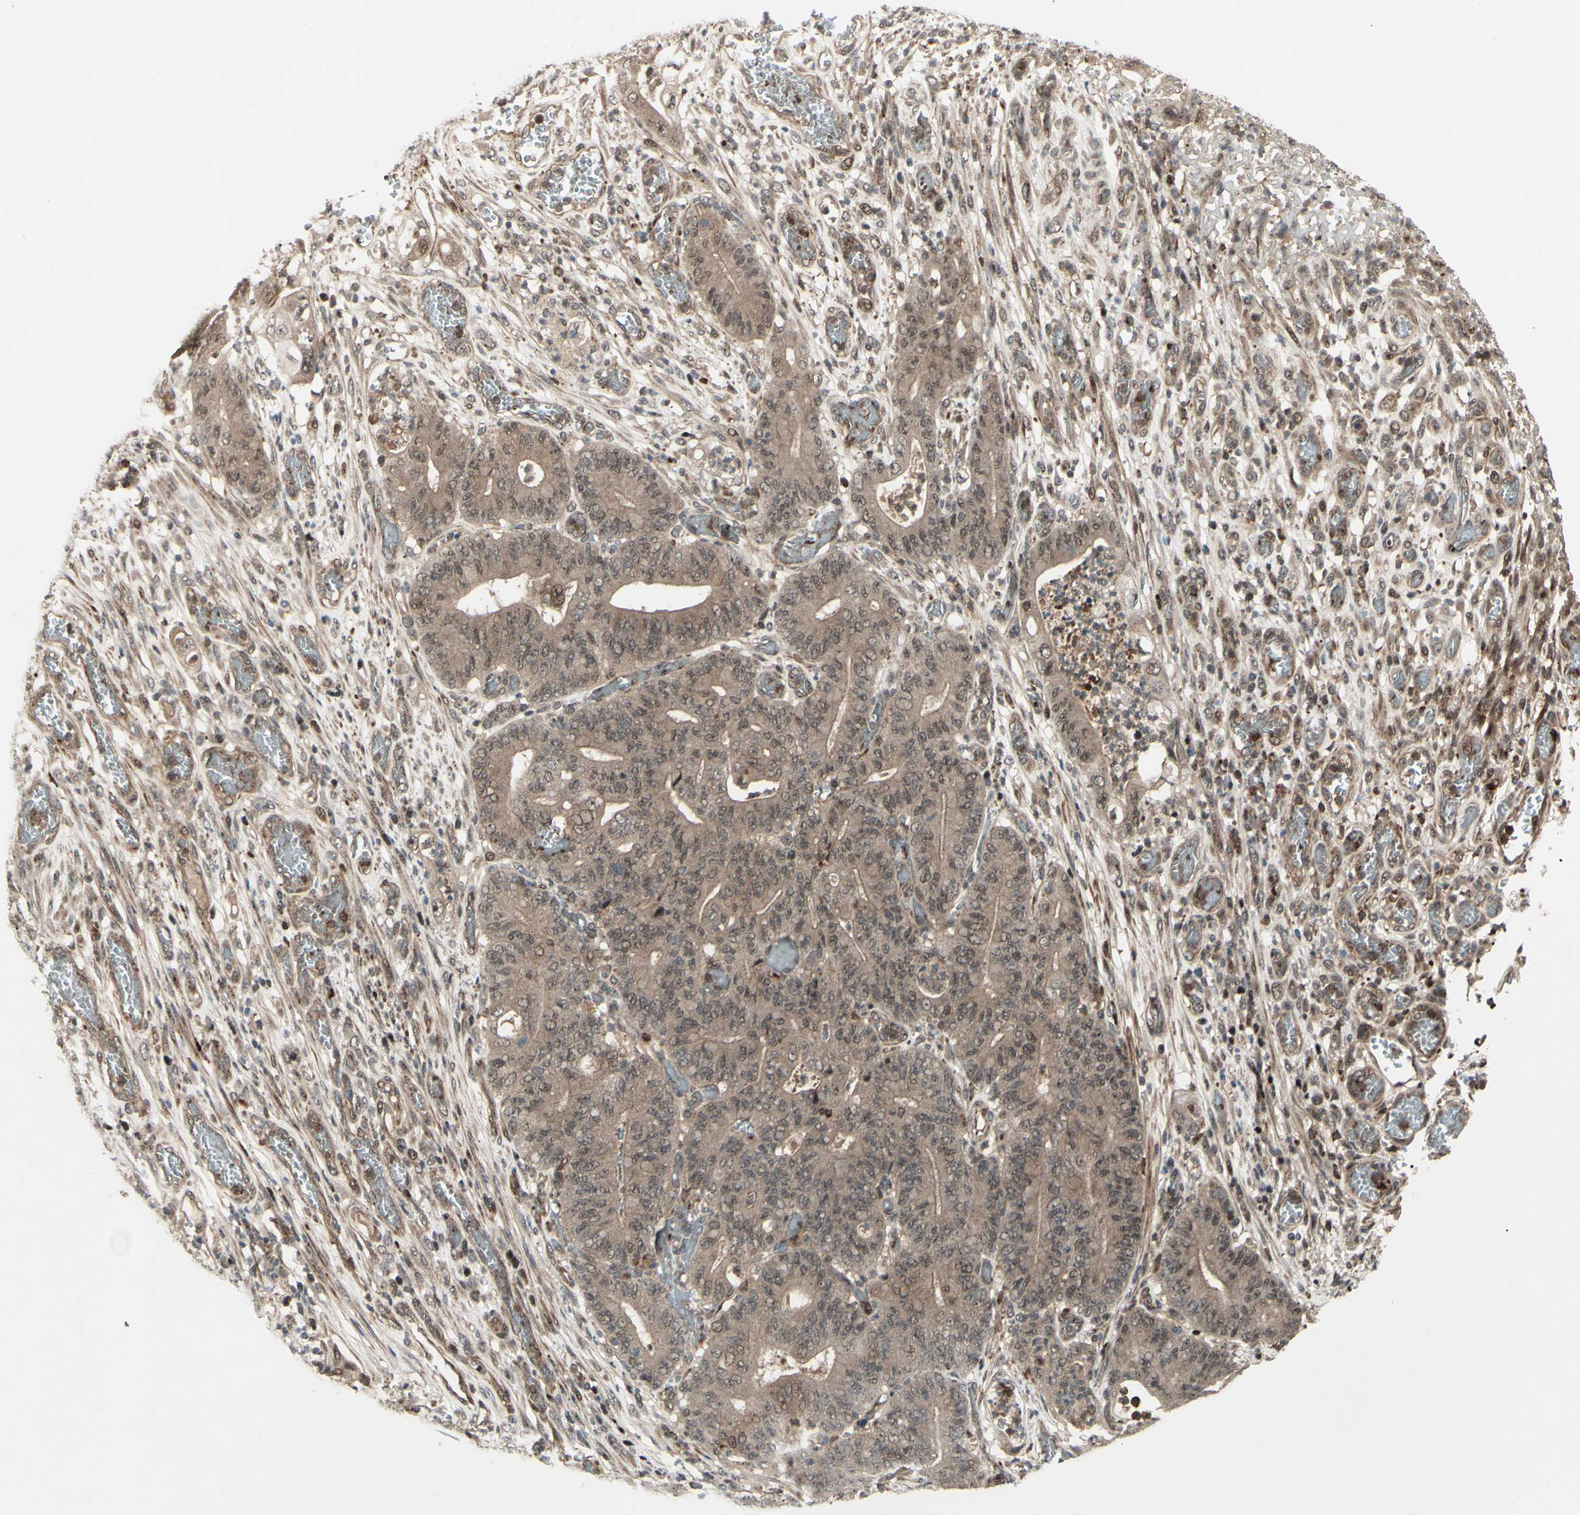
{"staining": {"intensity": "moderate", "quantity": ">75%", "location": "cytoplasmic/membranous,nuclear"}, "tissue": "stomach cancer", "cell_type": "Tumor cells", "image_type": "cancer", "snomed": [{"axis": "morphology", "description": "Adenocarcinoma, NOS"}, {"axis": "topography", "description": "Stomach"}], "caption": "Immunohistochemical staining of human adenocarcinoma (stomach) shows medium levels of moderate cytoplasmic/membranous and nuclear protein expression in approximately >75% of tumor cells.", "gene": "MLF2", "patient": {"sex": "female", "age": 73}}